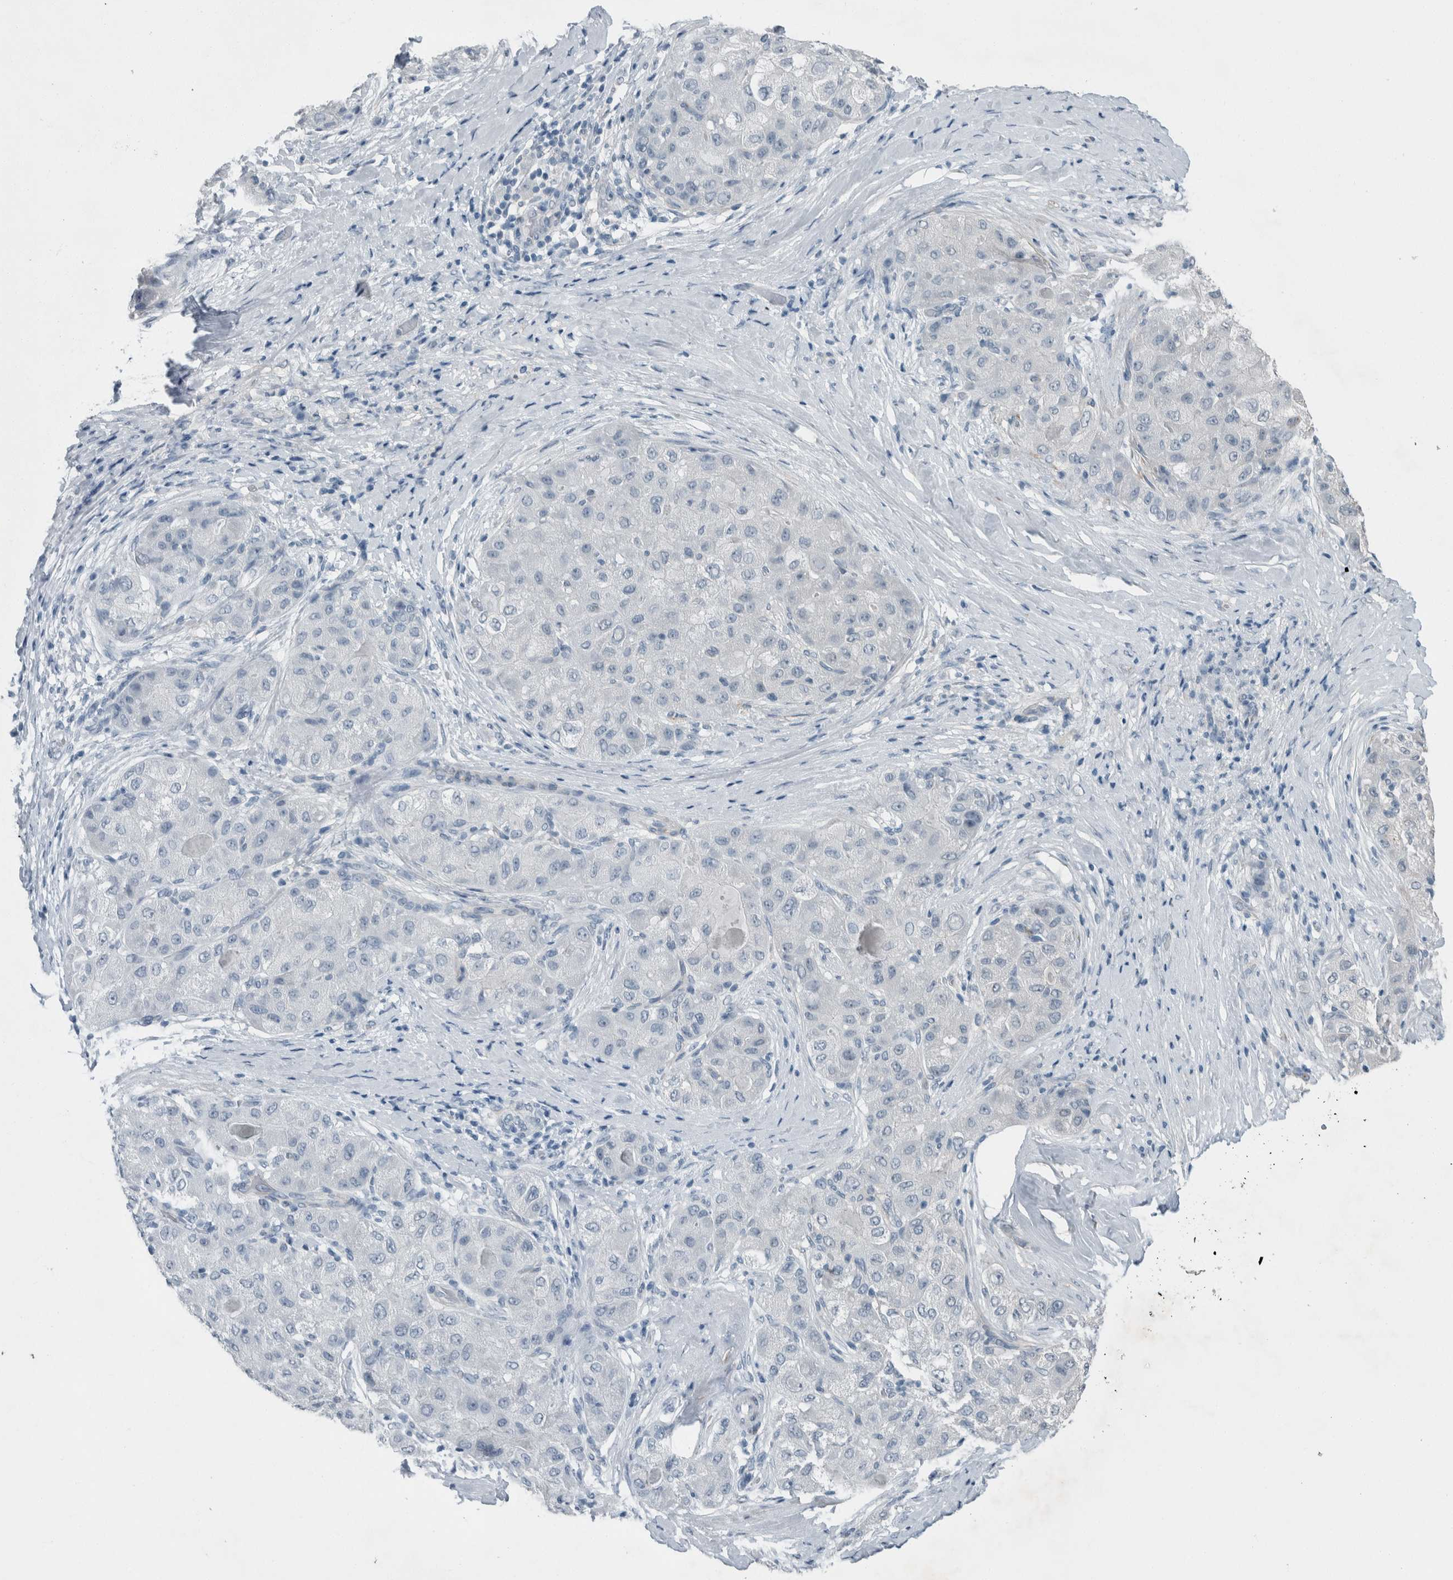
{"staining": {"intensity": "negative", "quantity": "none", "location": "none"}, "tissue": "liver cancer", "cell_type": "Tumor cells", "image_type": "cancer", "snomed": [{"axis": "morphology", "description": "Carcinoma, Hepatocellular, NOS"}, {"axis": "topography", "description": "Liver"}], "caption": "Immunohistochemistry photomicrograph of neoplastic tissue: human hepatocellular carcinoma (liver) stained with DAB (3,3'-diaminobenzidine) demonstrates no significant protein staining in tumor cells.", "gene": "MYO1E", "patient": {"sex": "male", "age": 80}}